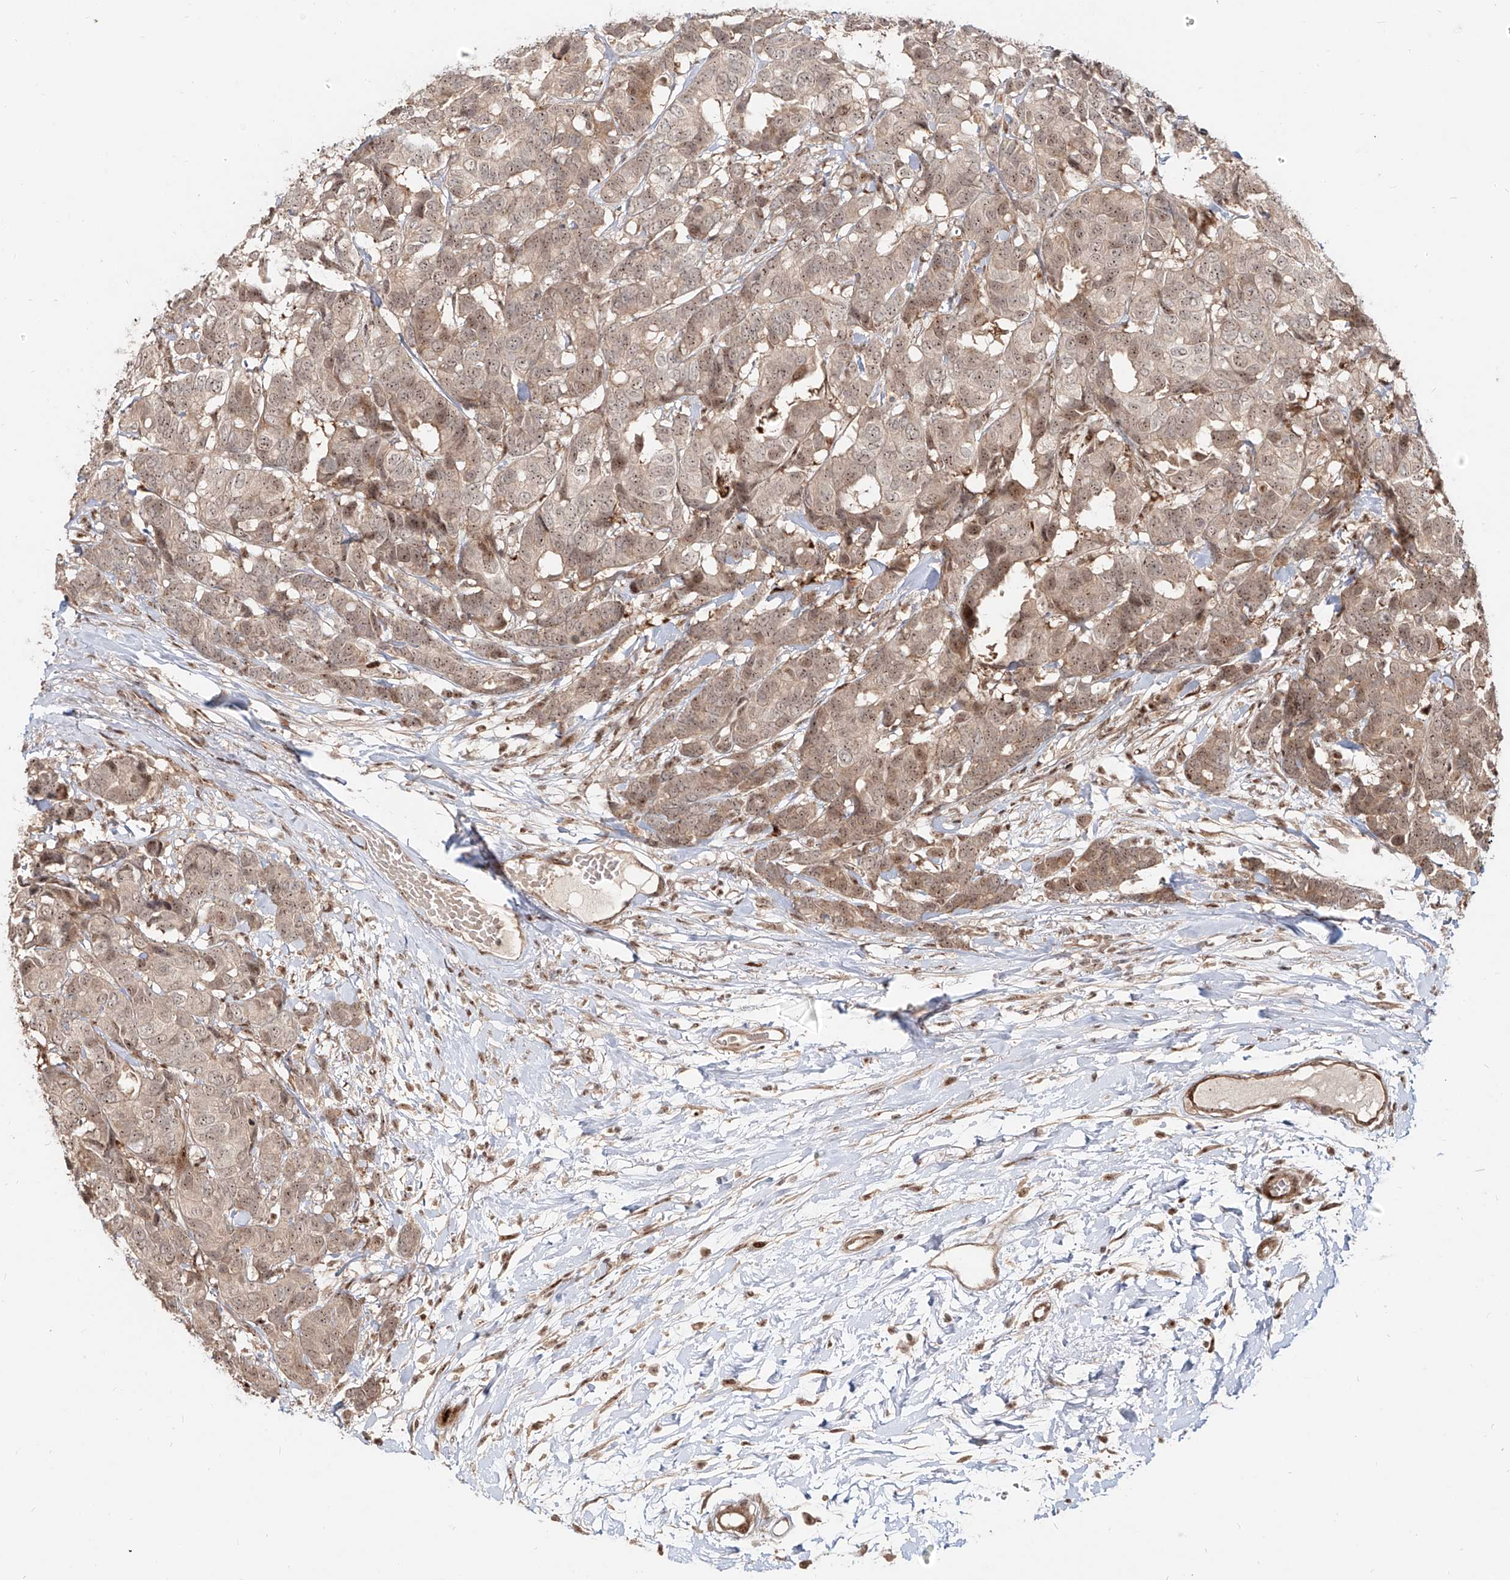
{"staining": {"intensity": "weak", "quantity": ">75%", "location": "cytoplasmic/membranous,nuclear"}, "tissue": "breast cancer", "cell_type": "Tumor cells", "image_type": "cancer", "snomed": [{"axis": "morphology", "description": "Duct carcinoma"}, {"axis": "topography", "description": "Breast"}], "caption": "Protein expression analysis of breast intraductal carcinoma reveals weak cytoplasmic/membranous and nuclear staining in about >75% of tumor cells.", "gene": "ZNF710", "patient": {"sex": "female", "age": 87}}